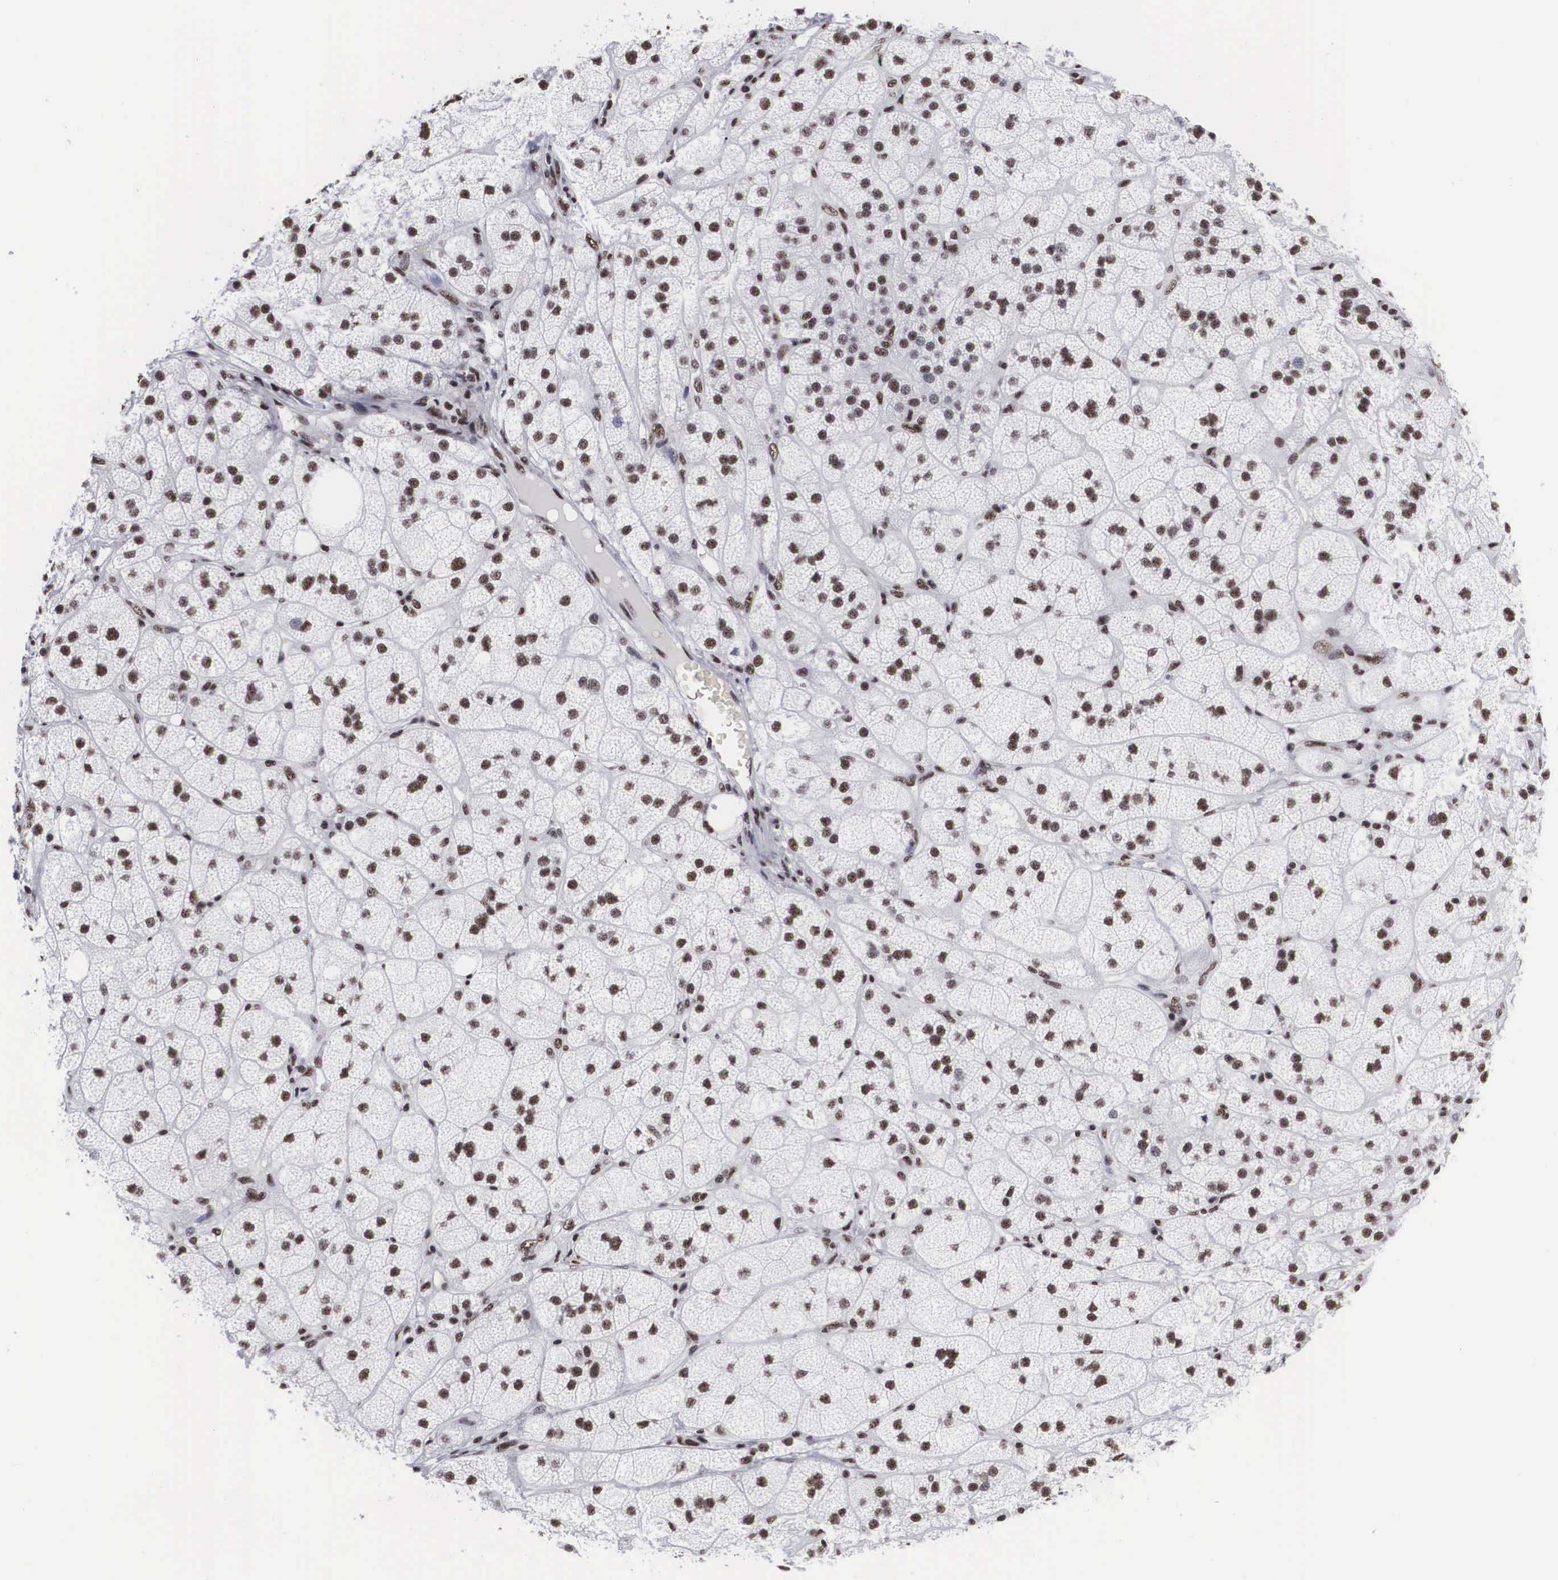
{"staining": {"intensity": "moderate", "quantity": "25%-75%", "location": "nuclear"}, "tissue": "adrenal gland", "cell_type": "Glandular cells", "image_type": "normal", "snomed": [{"axis": "morphology", "description": "Normal tissue, NOS"}, {"axis": "topography", "description": "Adrenal gland"}], "caption": "The immunohistochemical stain labels moderate nuclear staining in glandular cells of normal adrenal gland.", "gene": "ACIN1", "patient": {"sex": "female", "age": 60}}